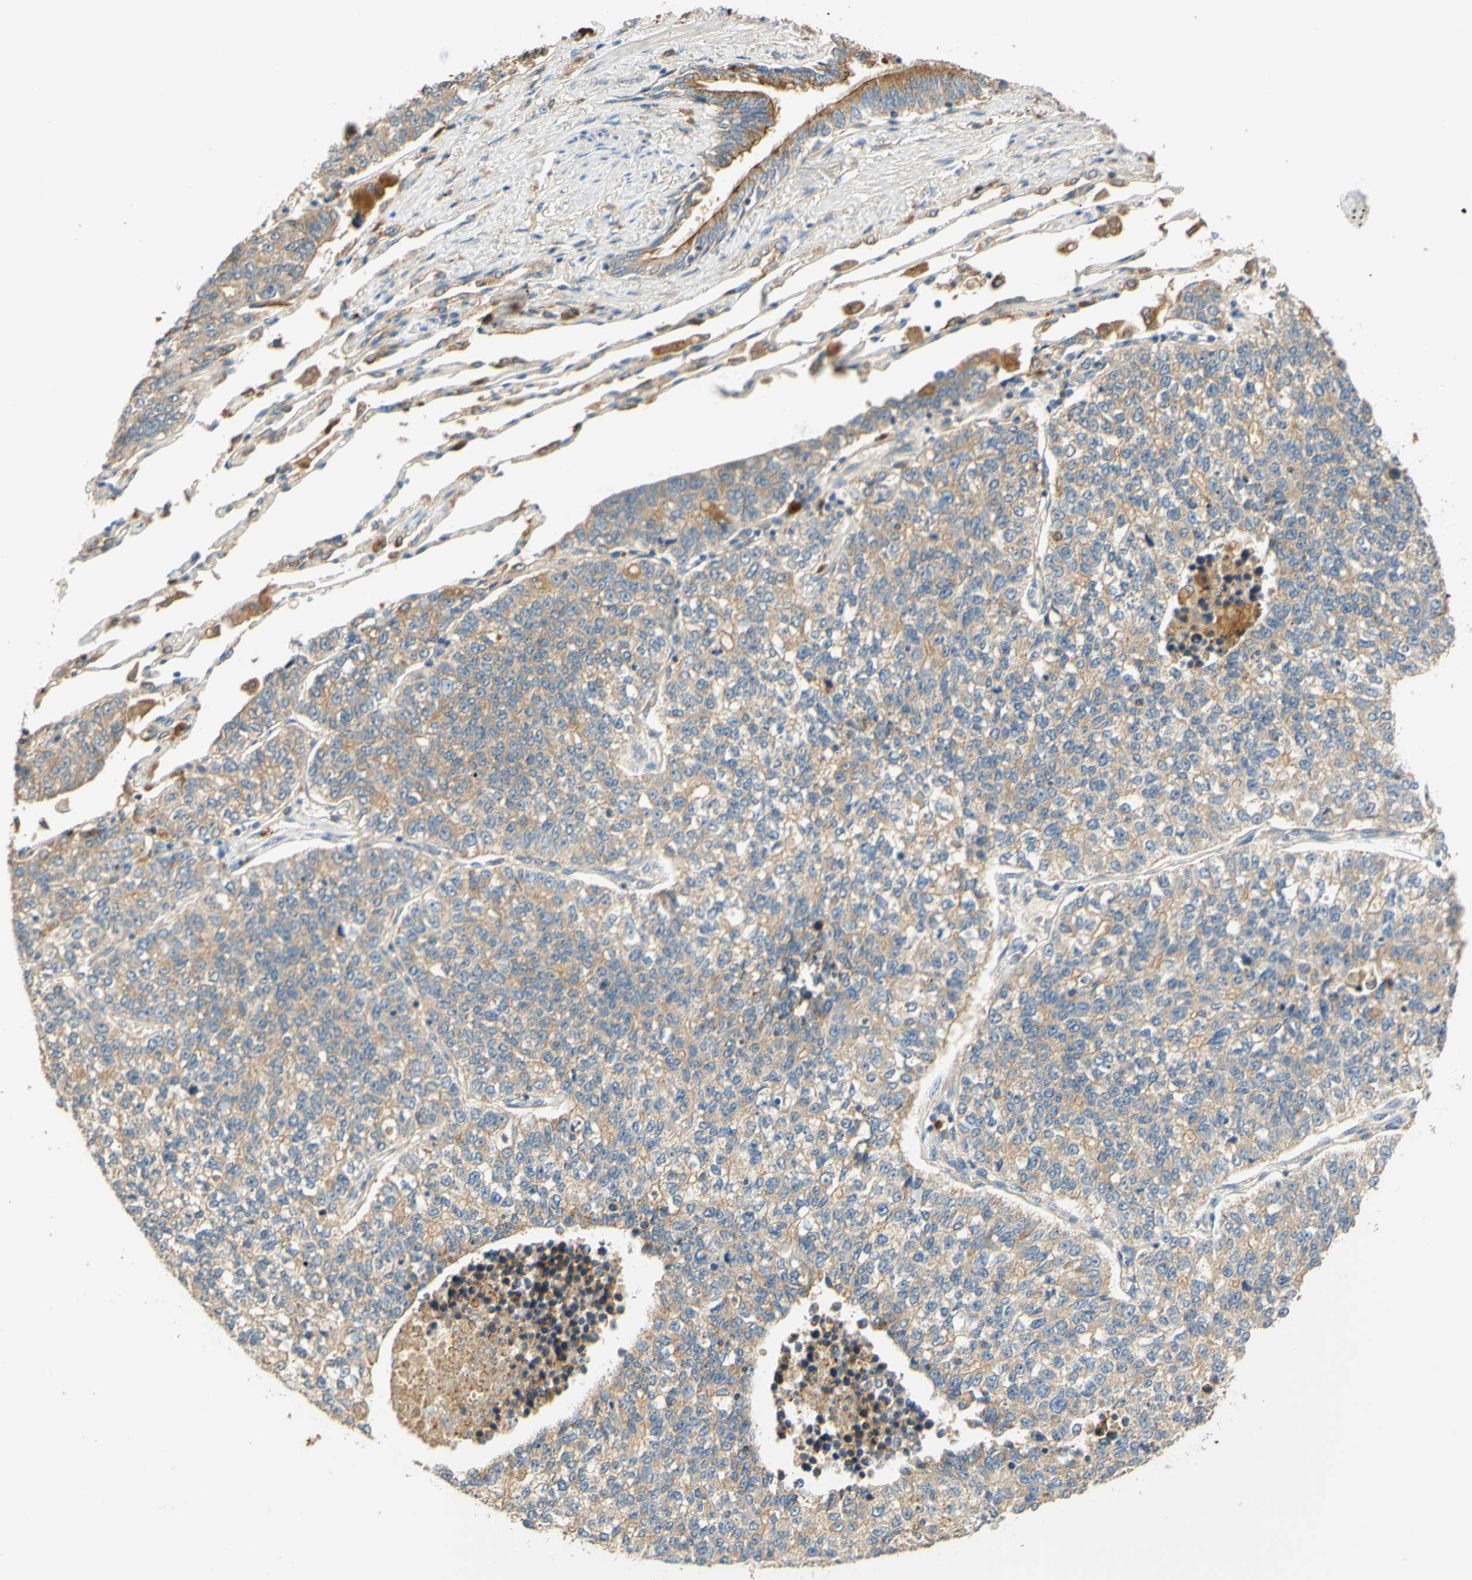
{"staining": {"intensity": "weak", "quantity": ">75%", "location": "cytoplasmic/membranous"}, "tissue": "lung cancer", "cell_type": "Tumor cells", "image_type": "cancer", "snomed": [{"axis": "morphology", "description": "Adenocarcinoma, NOS"}, {"axis": "topography", "description": "Lung"}], "caption": "Immunohistochemistry (IHC) of lung cancer demonstrates low levels of weak cytoplasmic/membranous staining in about >75% of tumor cells.", "gene": "ENTREP2", "patient": {"sex": "male", "age": 49}}